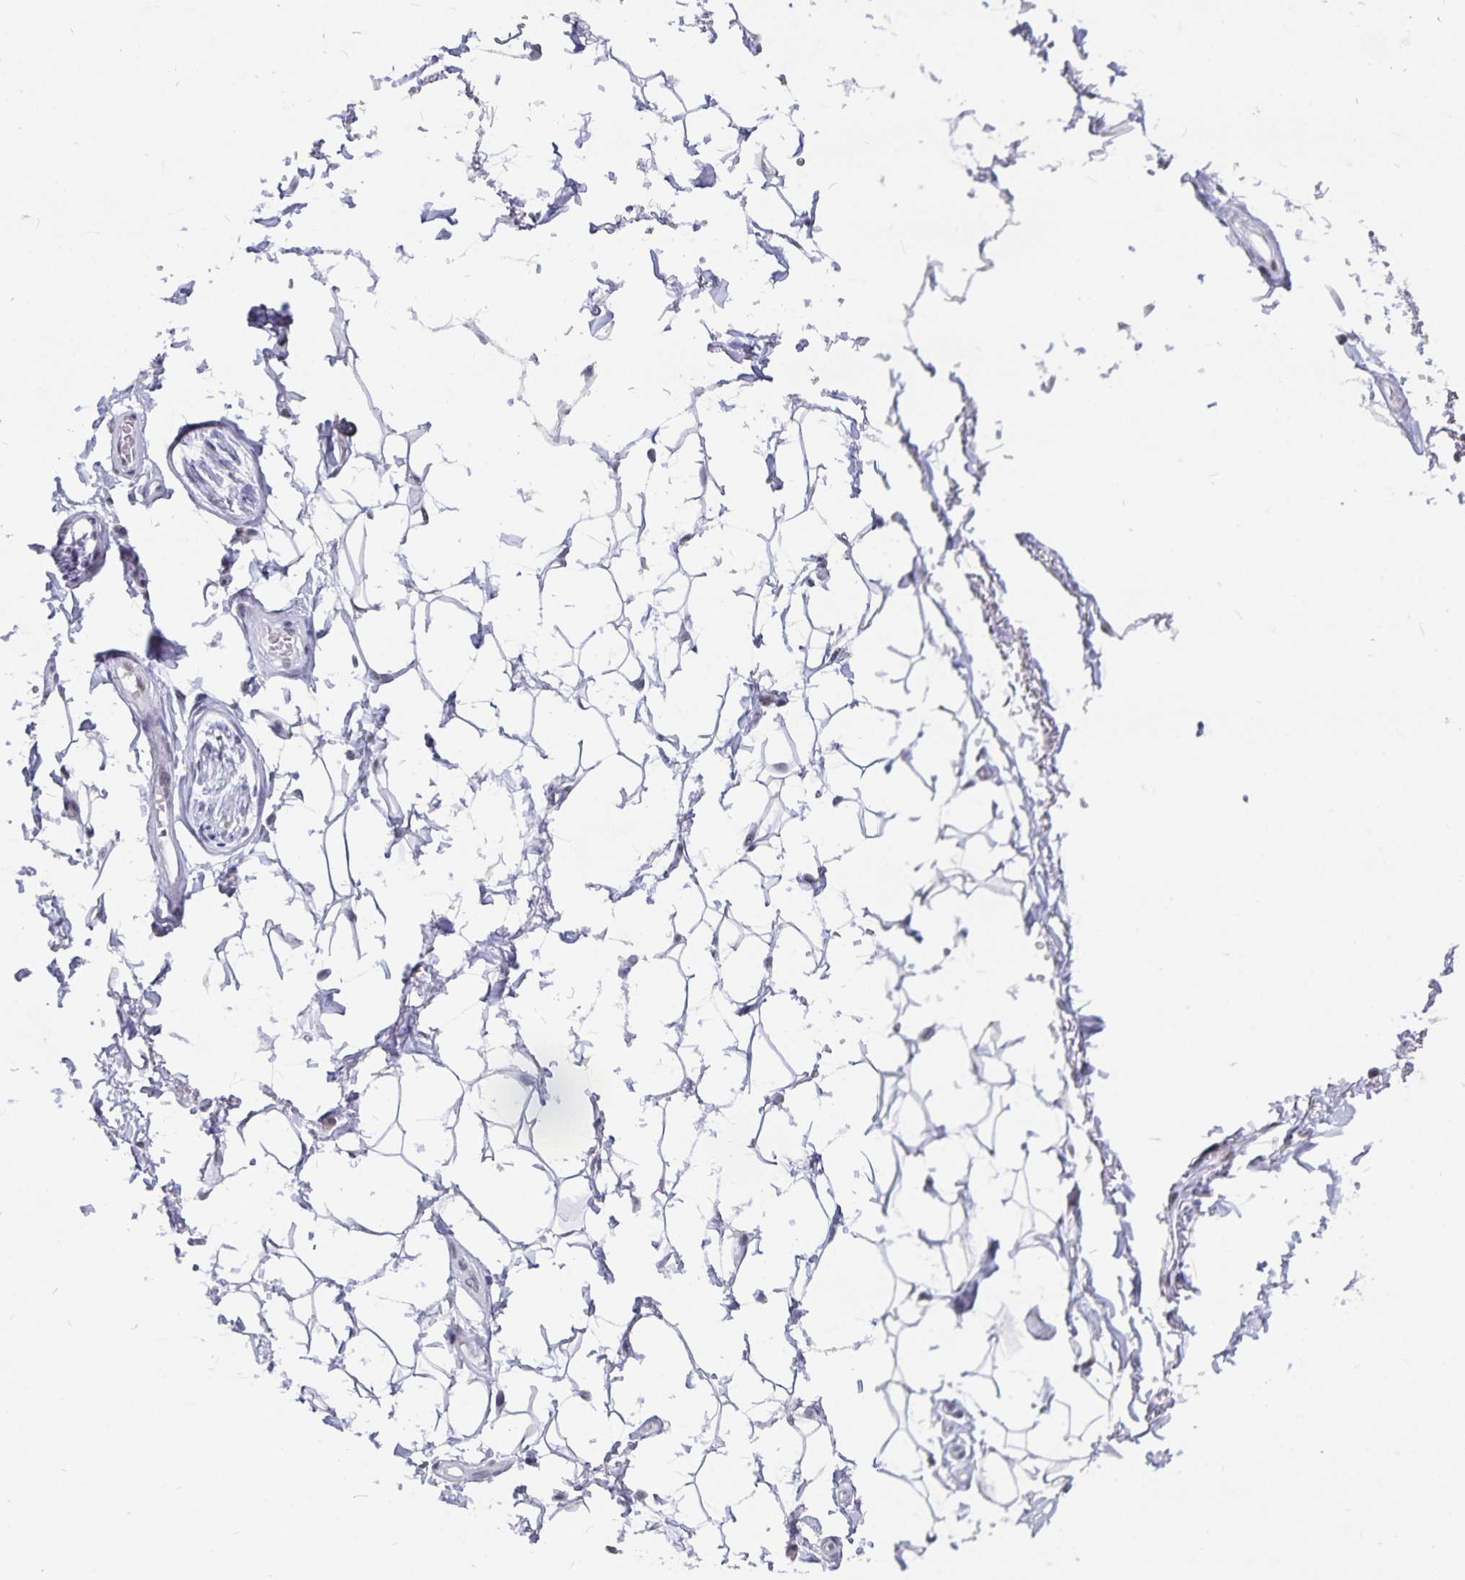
{"staining": {"intensity": "negative", "quantity": "none", "location": "none"}, "tissue": "adipose tissue", "cell_type": "Adipocytes", "image_type": "normal", "snomed": [{"axis": "morphology", "description": "Normal tissue, NOS"}, {"axis": "topography", "description": "Anal"}, {"axis": "topography", "description": "Peripheral nerve tissue"}], "caption": "Adipocytes show no significant protein expression in normal adipose tissue. (Immunohistochemistry (ihc), brightfield microscopy, high magnification).", "gene": "PBX2", "patient": {"sex": "male", "age": 51}}